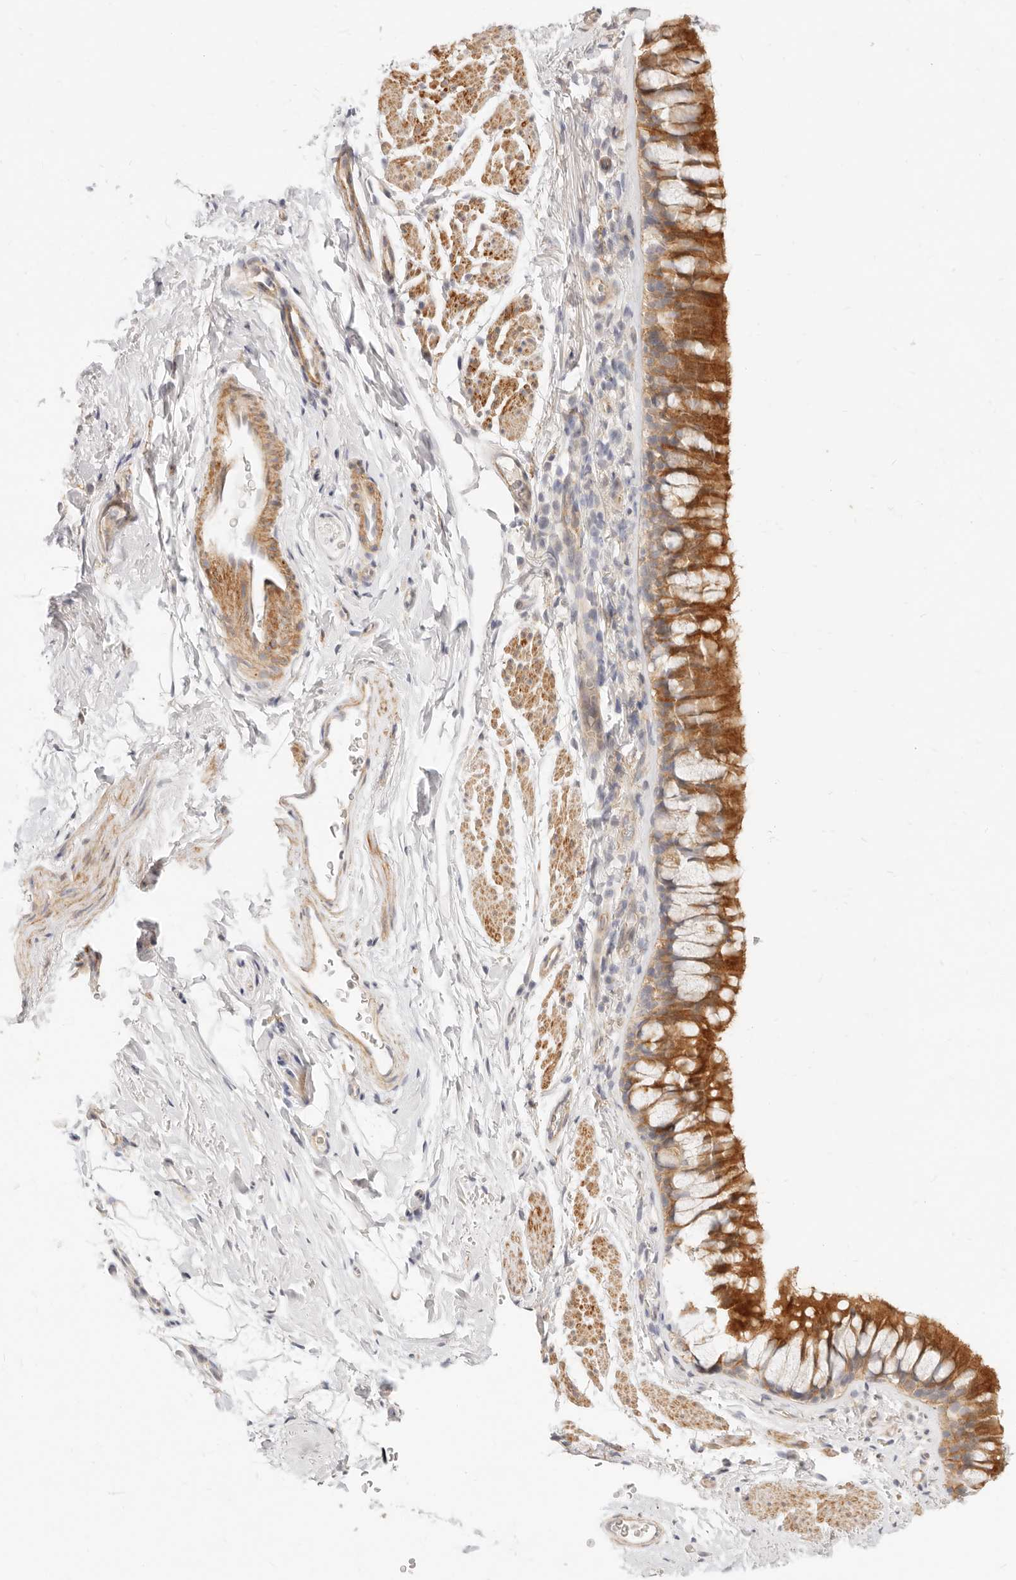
{"staining": {"intensity": "moderate", "quantity": ">75%", "location": "cytoplasmic/membranous"}, "tissue": "bronchus", "cell_type": "Respiratory epithelial cells", "image_type": "normal", "snomed": [{"axis": "morphology", "description": "Normal tissue, NOS"}, {"axis": "topography", "description": "Cartilage tissue"}, {"axis": "topography", "description": "Bronchus"}], "caption": "Bronchus stained with a brown dye shows moderate cytoplasmic/membranous positive expression in about >75% of respiratory epithelial cells.", "gene": "UBXN10", "patient": {"sex": "female", "age": 53}}